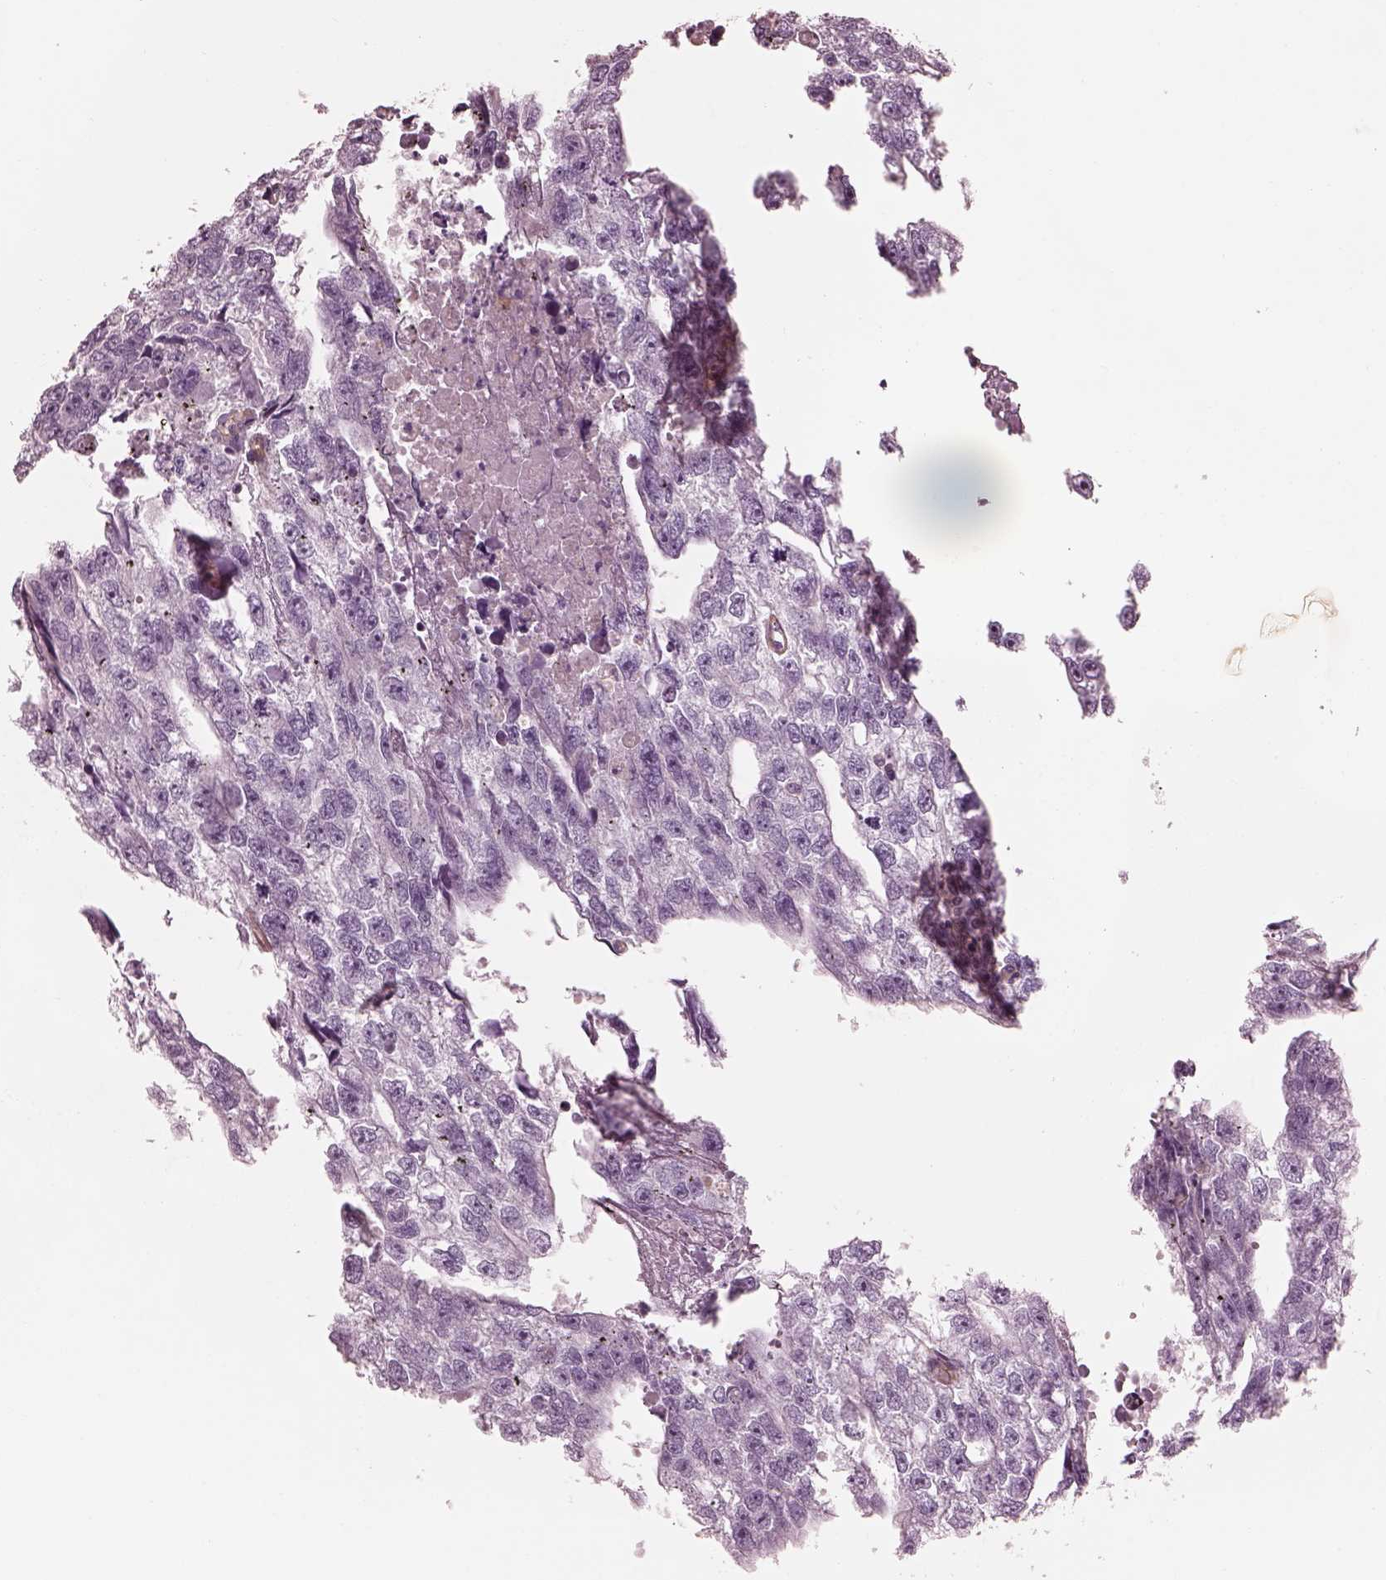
{"staining": {"intensity": "negative", "quantity": "none", "location": "none"}, "tissue": "testis cancer", "cell_type": "Tumor cells", "image_type": "cancer", "snomed": [{"axis": "morphology", "description": "Carcinoma, Embryonal, NOS"}, {"axis": "morphology", "description": "Teratoma, malignant, NOS"}, {"axis": "topography", "description": "Testis"}], "caption": "Tumor cells show no significant positivity in teratoma (malignant) (testis). (DAB immunohistochemistry (IHC) visualized using brightfield microscopy, high magnification).", "gene": "ELAPOR1", "patient": {"sex": "male", "age": 44}}